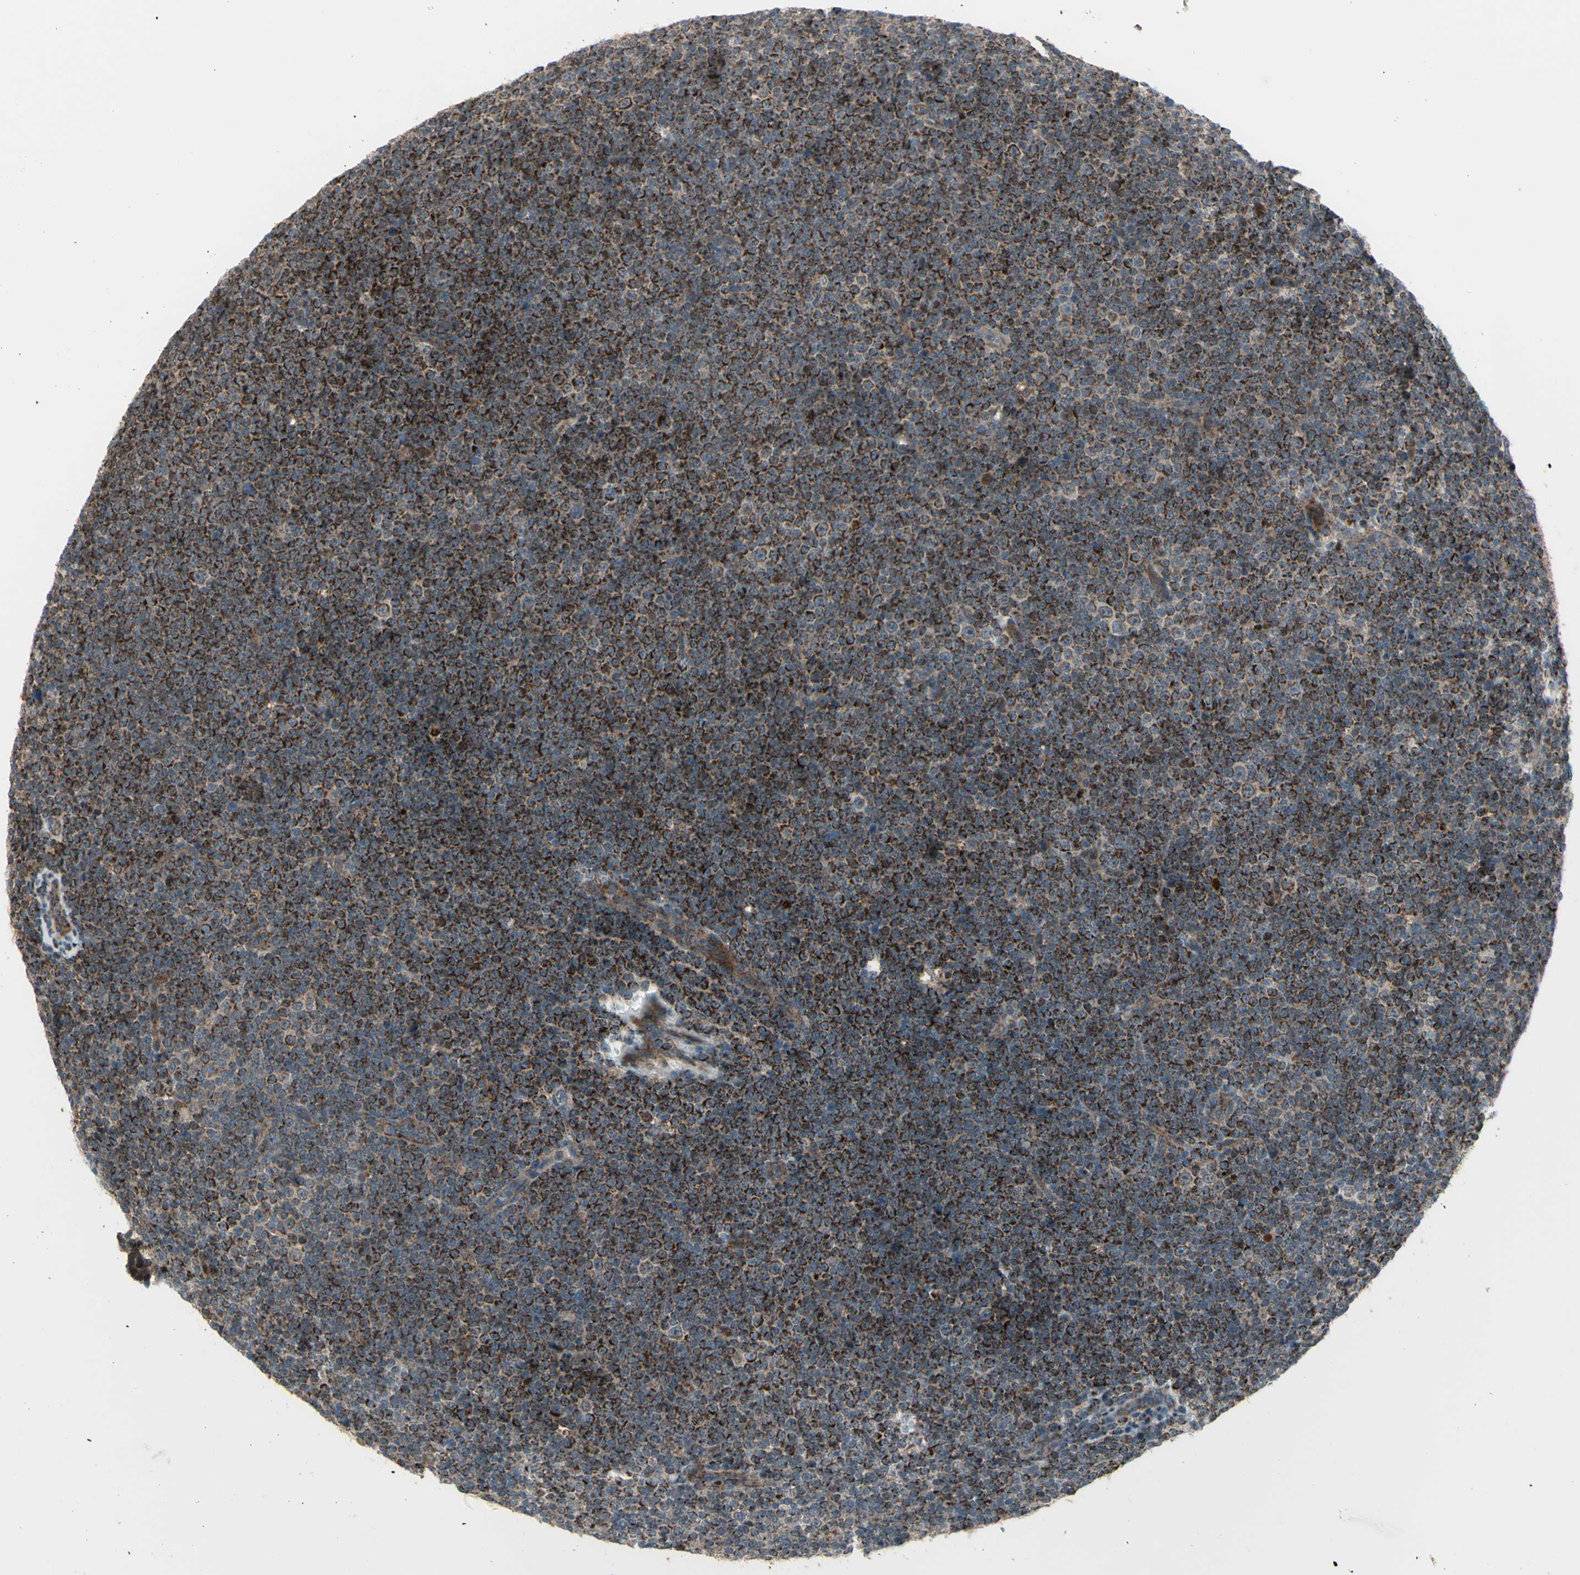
{"staining": {"intensity": "strong", "quantity": ">75%", "location": "cytoplasmic/membranous"}, "tissue": "lymphoma", "cell_type": "Tumor cells", "image_type": "cancer", "snomed": [{"axis": "morphology", "description": "Malignant lymphoma, non-Hodgkin's type, Low grade"}, {"axis": "topography", "description": "Lymph node"}], "caption": "Lymphoma stained with a protein marker reveals strong staining in tumor cells.", "gene": "OSTM1", "patient": {"sex": "female", "age": 67}}